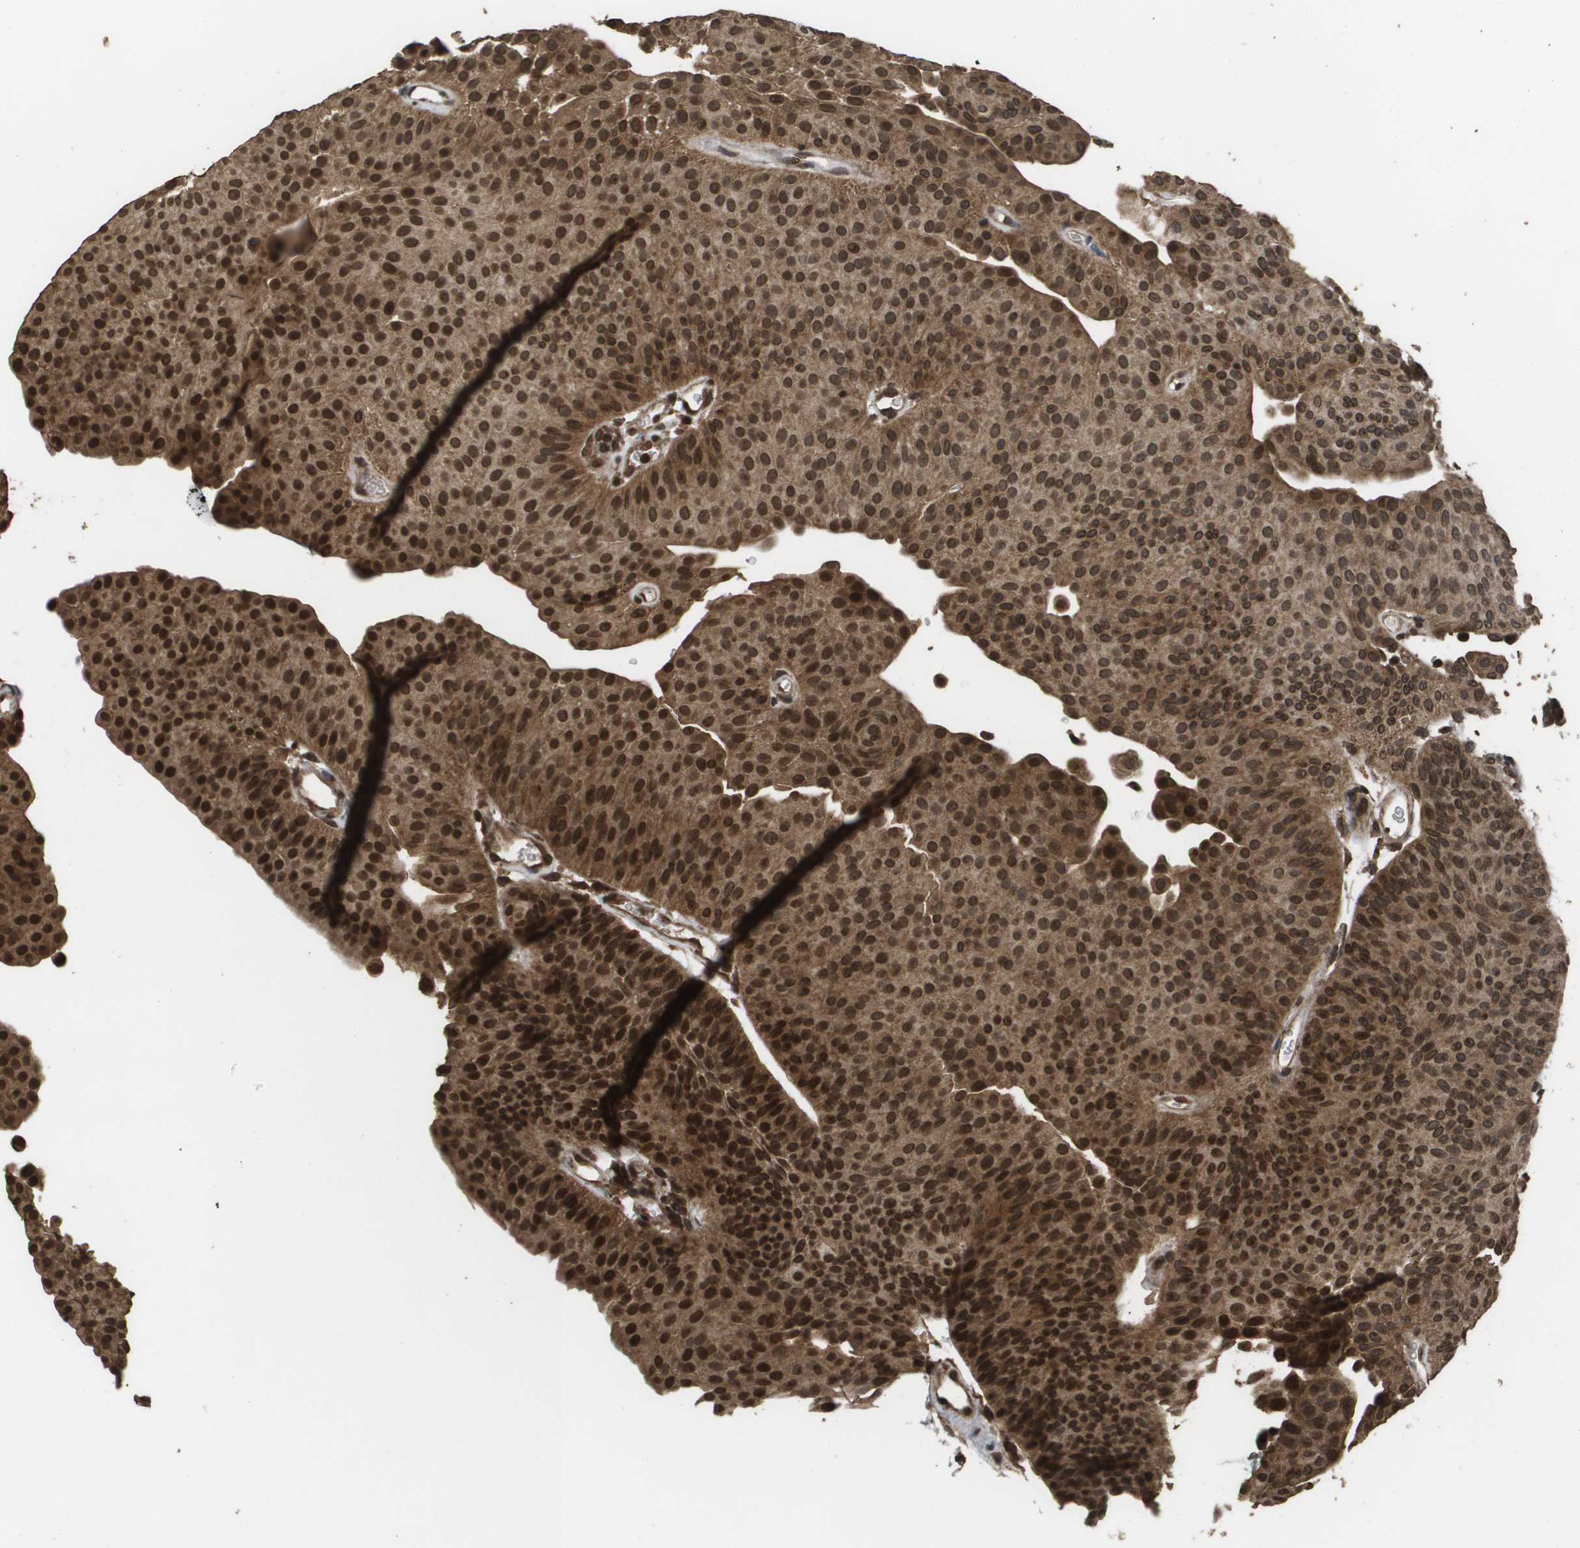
{"staining": {"intensity": "strong", "quantity": ">75%", "location": "cytoplasmic/membranous,nuclear"}, "tissue": "urothelial cancer", "cell_type": "Tumor cells", "image_type": "cancer", "snomed": [{"axis": "morphology", "description": "Urothelial carcinoma, Low grade"}, {"axis": "topography", "description": "Urinary bladder"}], "caption": "Protein staining of urothelial carcinoma (low-grade) tissue shows strong cytoplasmic/membranous and nuclear staining in about >75% of tumor cells.", "gene": "AXIN2", "patient": {"sex": "female", "age": 60}}